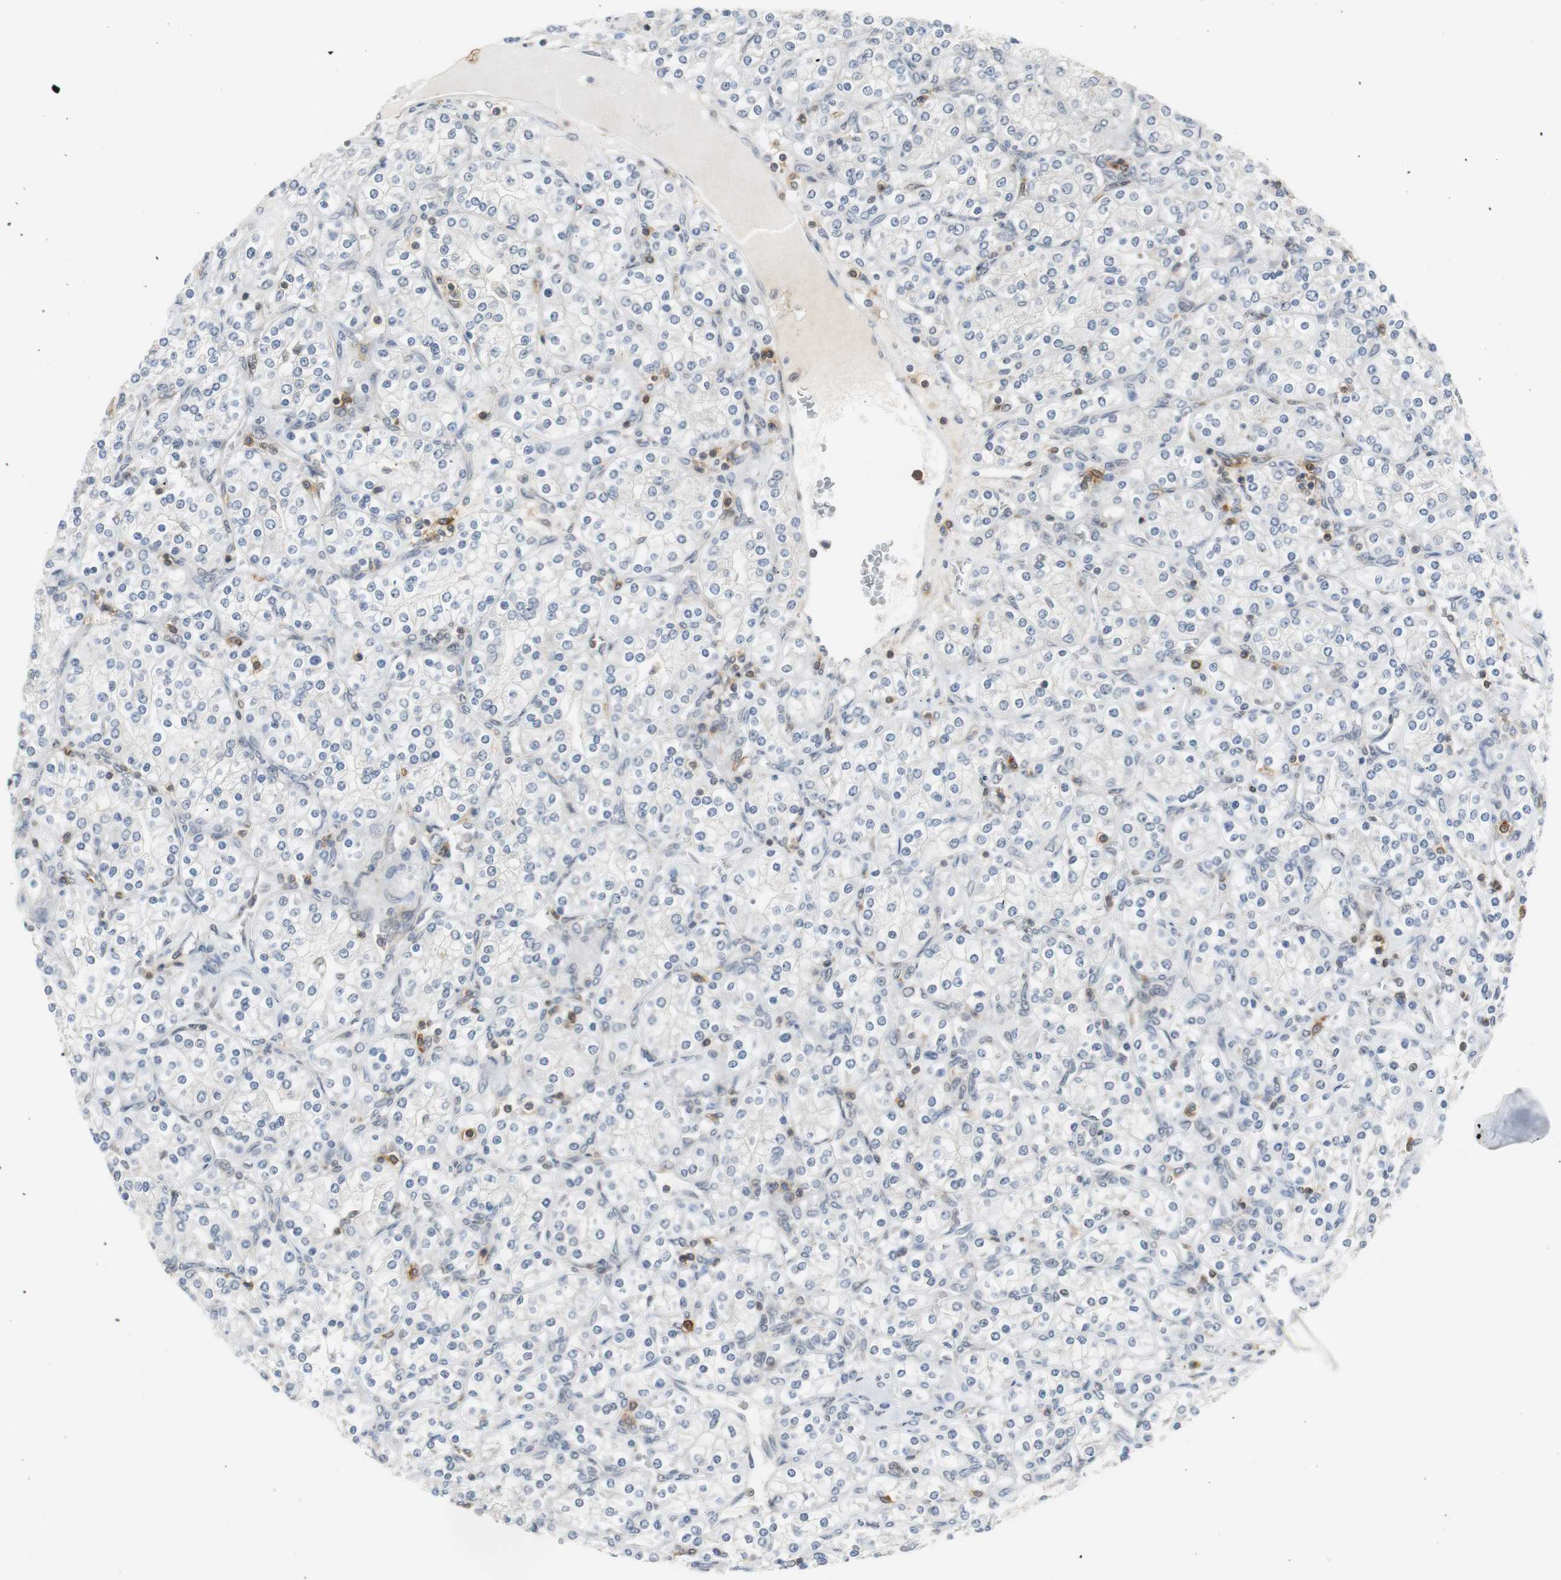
{"staining": {"intensity": "negative", "quantity": "none", "location": "none"}, "tissue": "renal cancer", "cell_type": "Tumor cells", "image_type": "cancer", "snomed": [{"axis": "morphology", "description": "Adenocarcinoma, NOS"}, {"axis": "topography", "description": "Kidney"}], "caption": "Renal cancer (adenocarcinoma) was stained to show a protein in brown. There is no significant expression in tumor cells. The staining is performed using DAB brown chromogen with nuclei counter-stained in using hematoxylin.", "gene": "SIRT1", "patient": {"sex": "male", "age": 77}}